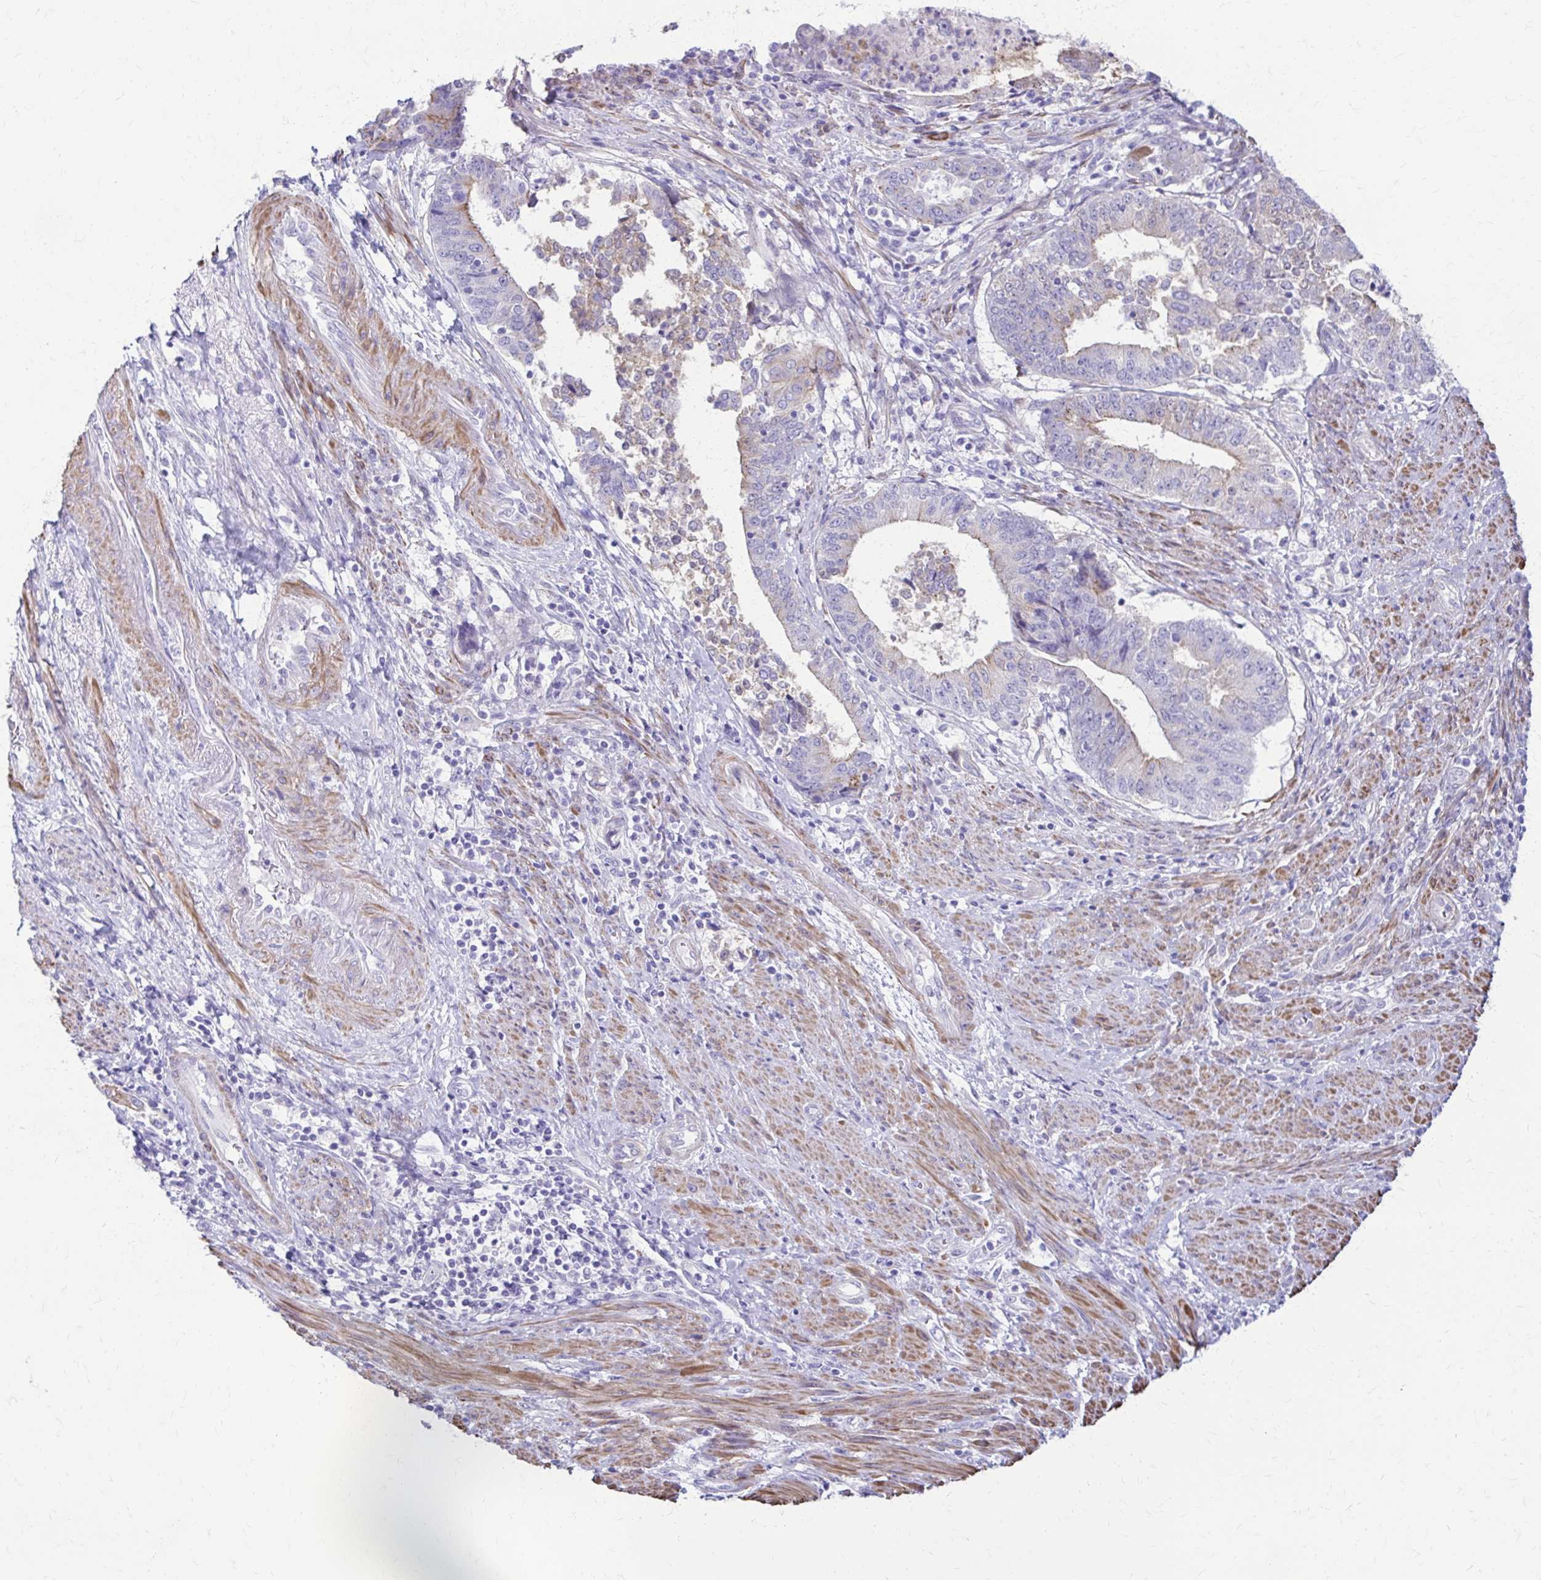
{"staining": {"intensity": "negative", "quantity": "none", "location": "none"}, "tissue": "endometrial cancer", "cell_type": "Tumor cells", "image_type": "cancer", "snomed": [{"axis": "morphology", "description": "Adenocarcinoma, NOS"}, {"axis": "topography", "description": "Endometrium"}], "caption": "IHC micrograph of neoplastic tissue: endometrial cancer stained with DAB displays no significant protein positivity in tumor cells.", "gene": "DSP", "patient": {"sex": "female", "age": 65}}